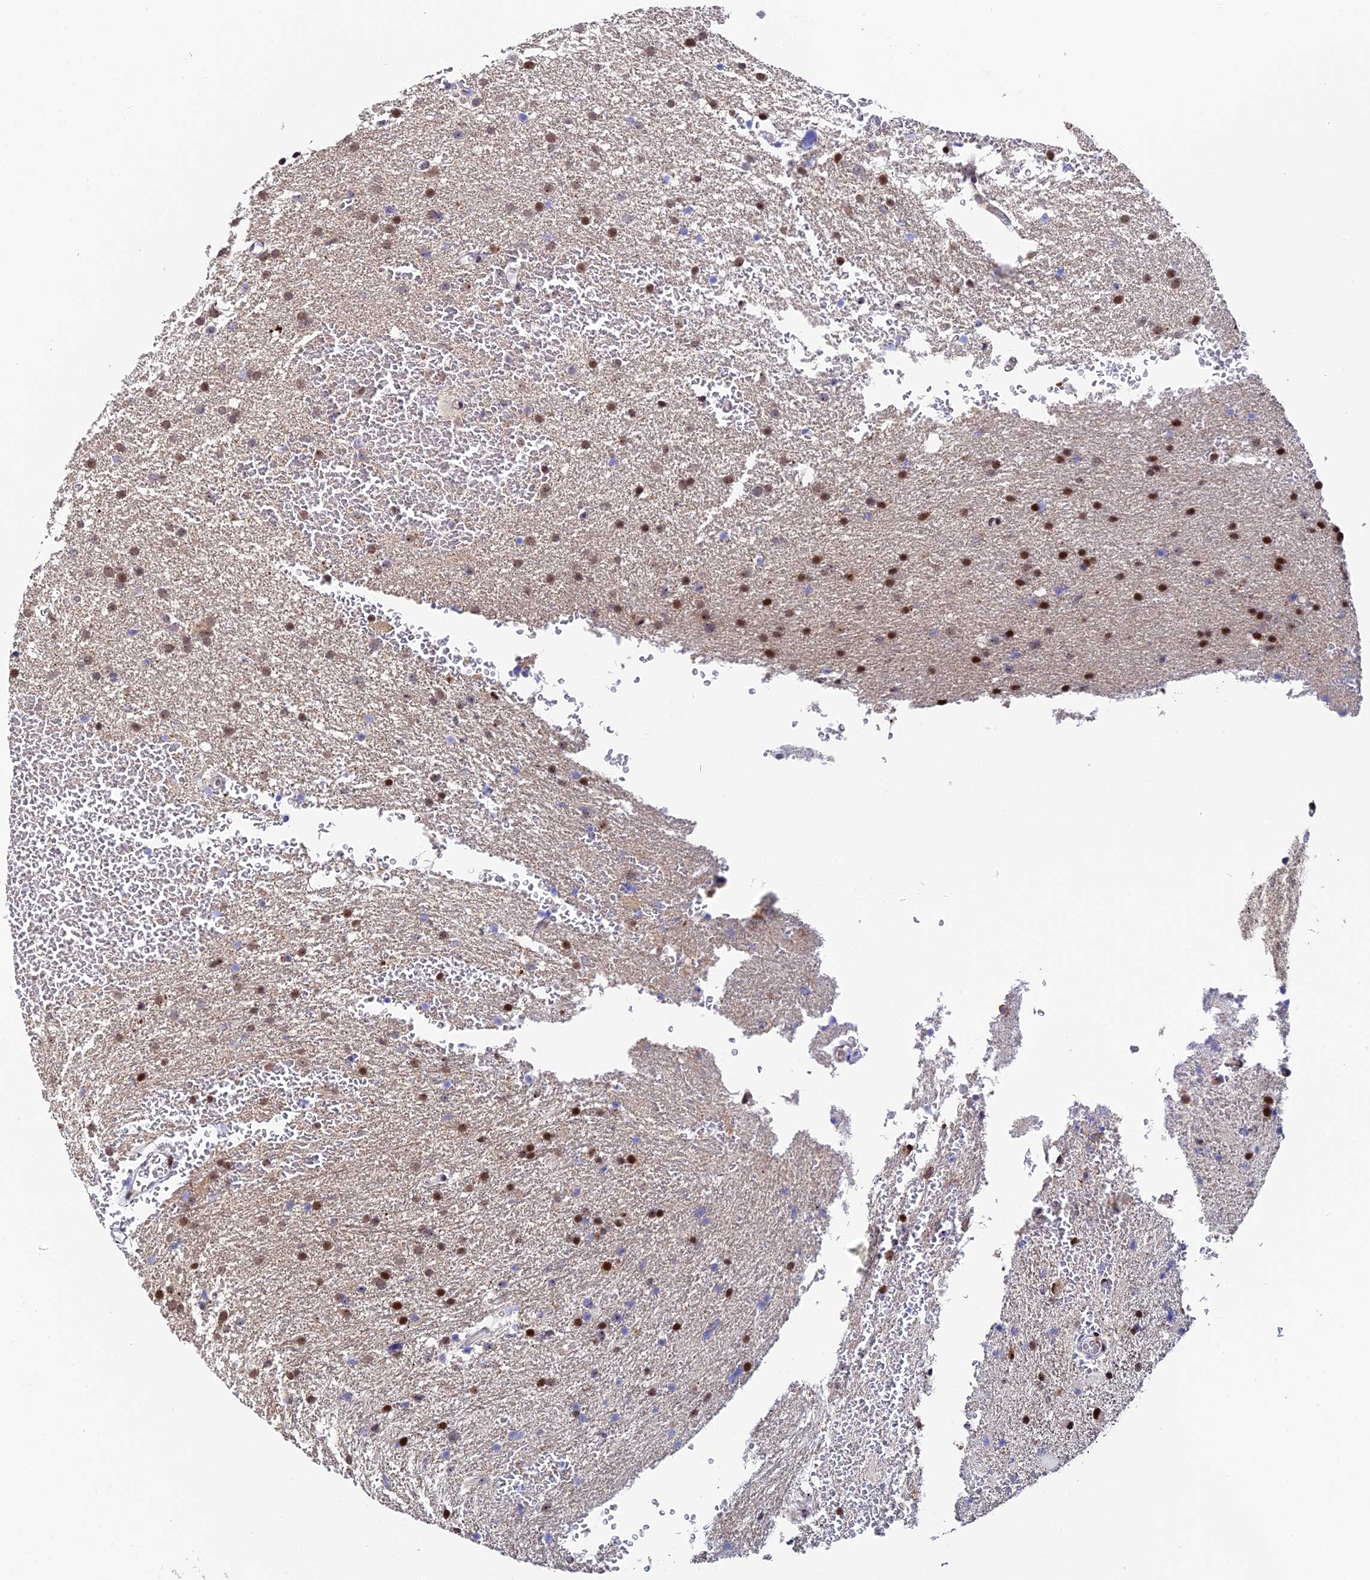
{"staining": {"intensity": "moderate", "quantity": "25%-75%", "location": "nuclear"}, "tissue": "glioma", "cell_type": "Tumor cells", "image_type": "cancer", "snomed": [{"axis": "morphology", "description": "Glioma, malignant, High grade"}, {"axis": "topography", "description": "Cerebral cortex"}], "caption": "The histopathology image displays immunohistochemical staining of malignant glioma (high-grade). There is moderate nuclear positivity is seen in about 25%-75% of tumor cells.", "gene": "TIFA", "patient": {"sex": "female", "age": 36}}